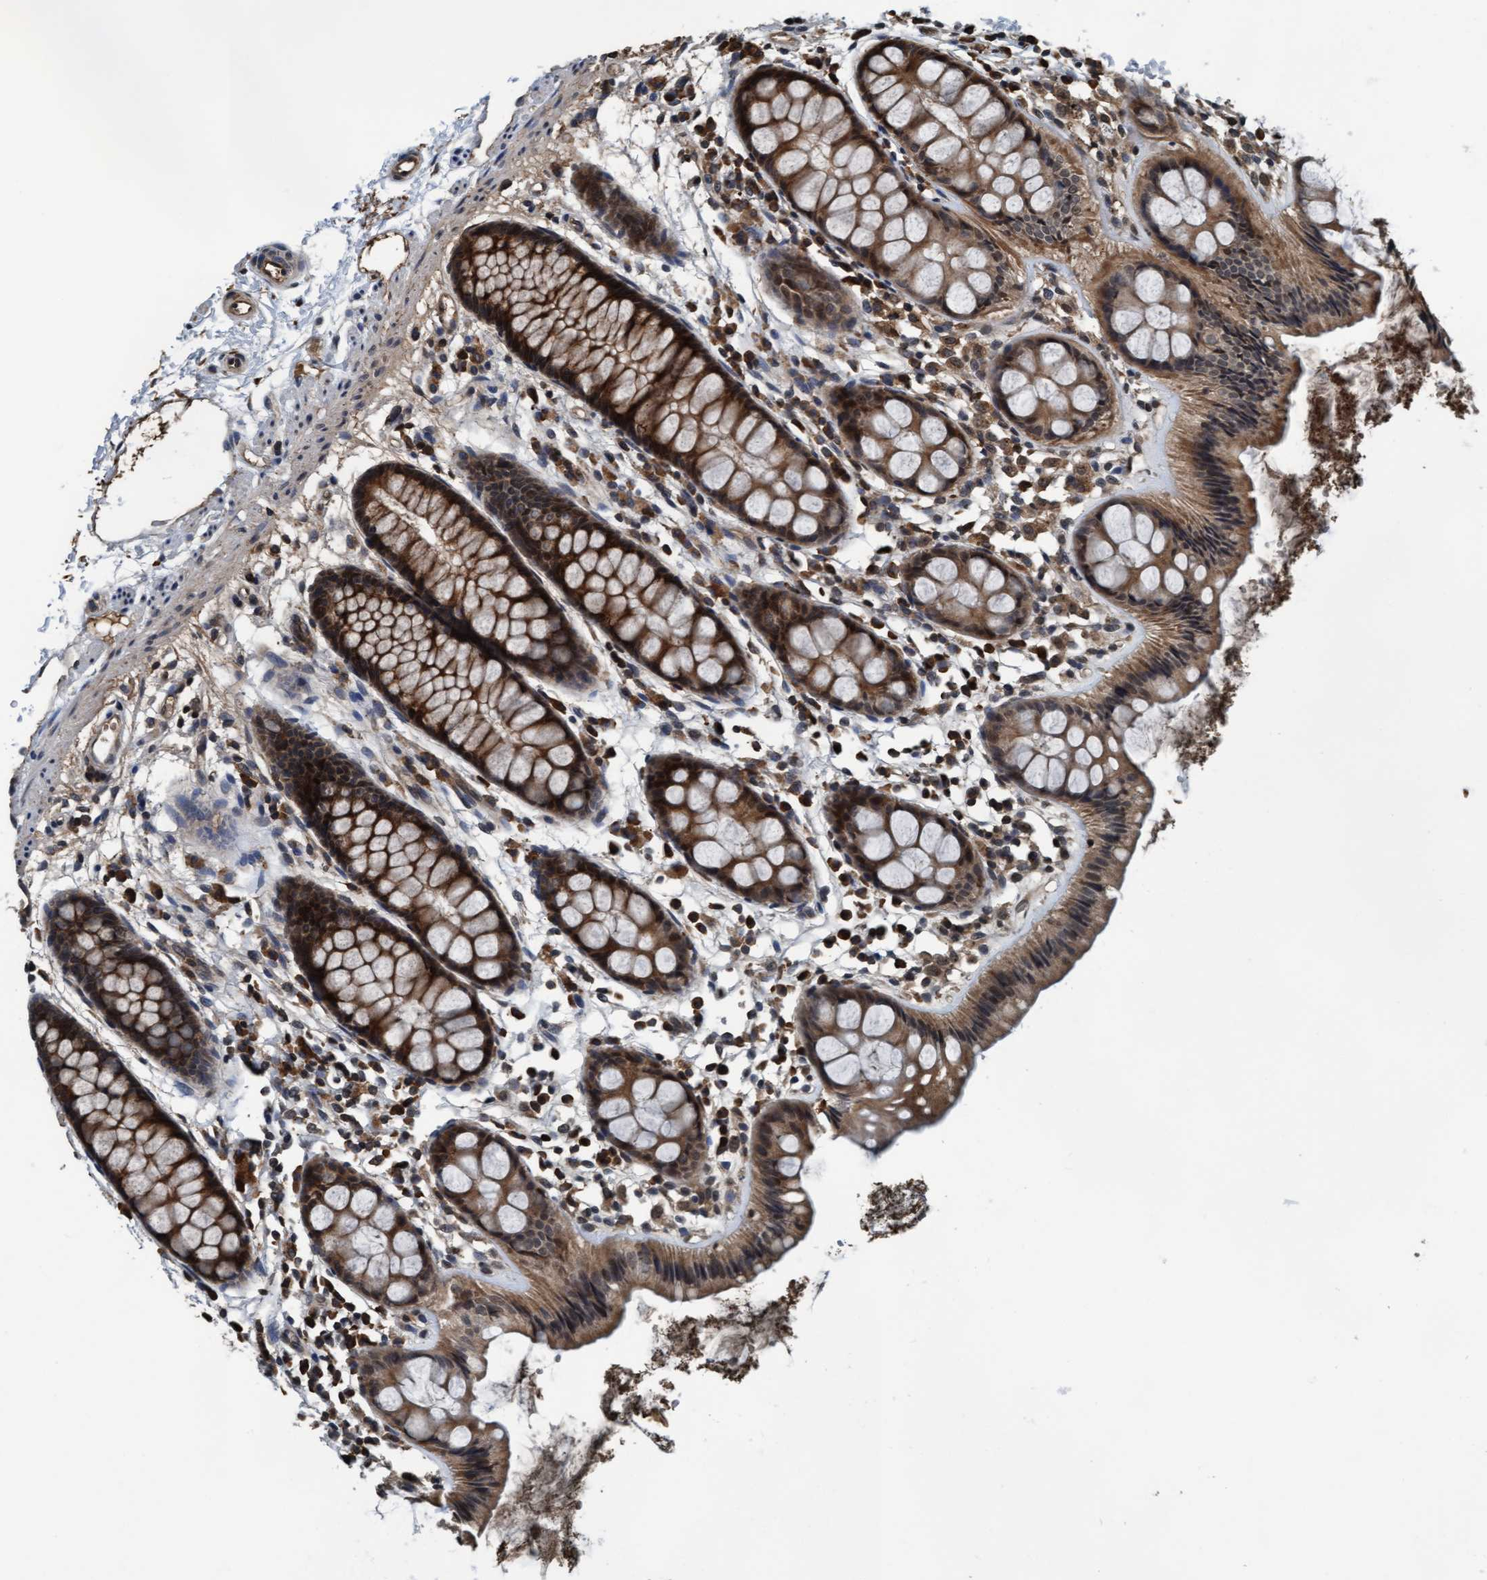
{"staining": {"intensity": "strong", "quantity": ">75%", "location": "cytoplasmic/membranous"}, "tissue": "rectum", "cell_type": "Glandular cells", "image_type": "normal", "snomed": [{"axis": "morphology", "description": "Normal tissue, NOS"}, {"axis": "topography", "description": "Rectum"}], "caption": "DAB (3,3'-diaminobenzidine) immunohistochemical staining of benign rectum reveals strong cytoplasmic/membranous protein expression in approximately >75% of glandular cells.", "gene": "WASF1", "patient": {"sex": "female", "age": 66}}